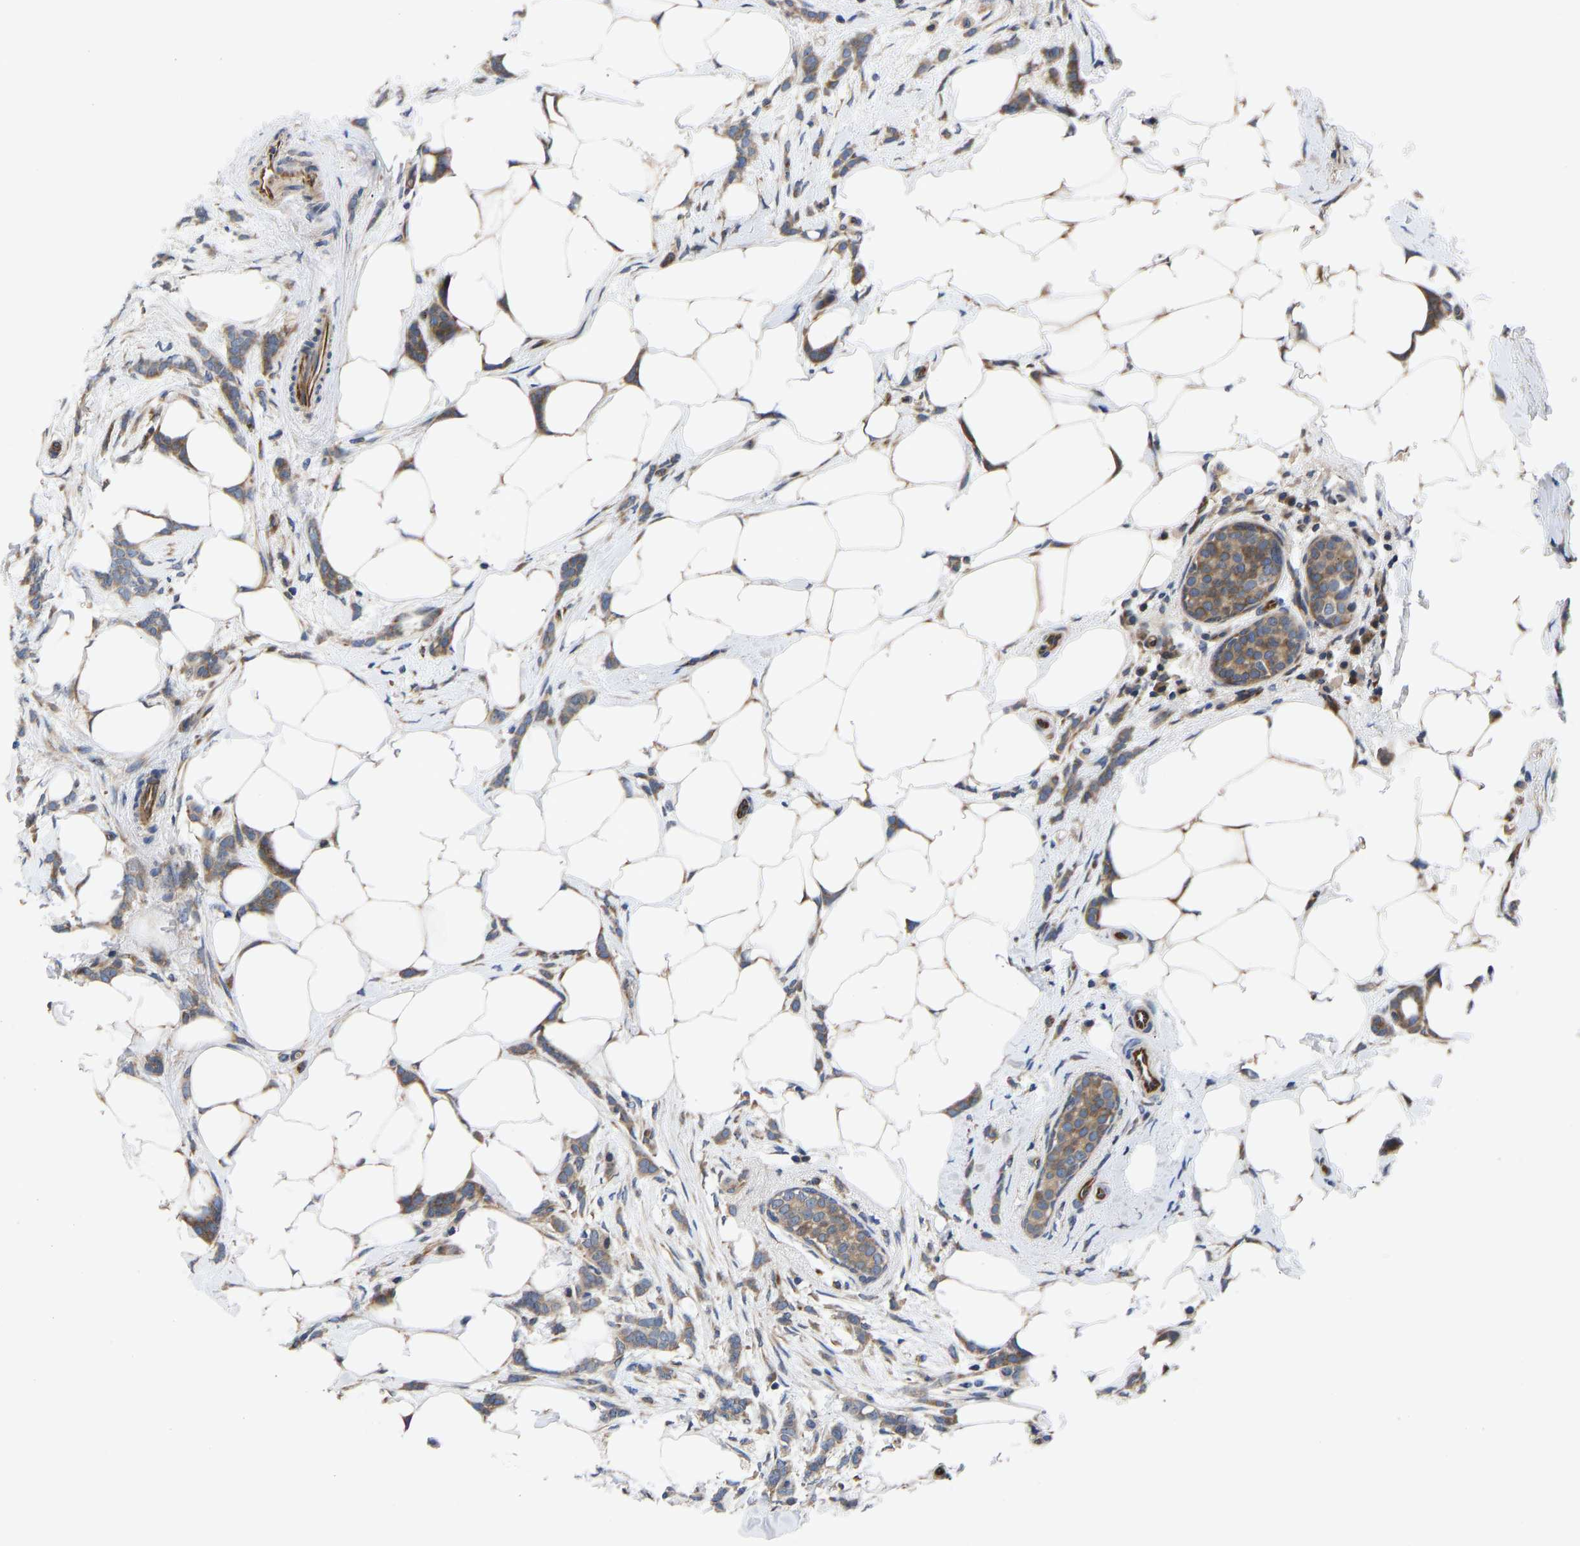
{"staining": {"intensity": "moderate", "quantity": ">75%", "location": "cytoplasmic/membranous"}, "tissue": "breast cancer", "cell_type": "Tumor cells", "image_type": "cancer", "snomed": [{"axis": "morphology", "description": "Lobular carcinoma, in situ"}, {"axis": "morphology", "description": "Lobular carcinoma"}, {"axis": "topography", "description": "Breast"}], "caption": "There is medium levels of moderate cytoplasmic/membranous positivity in tumor cells of lobular carcinoma in situ (breast), as demonstrated by immunohistochemical staining (brown color).", "gene": "FRRS1", "patient": {"sex": "female", "age": 41}}